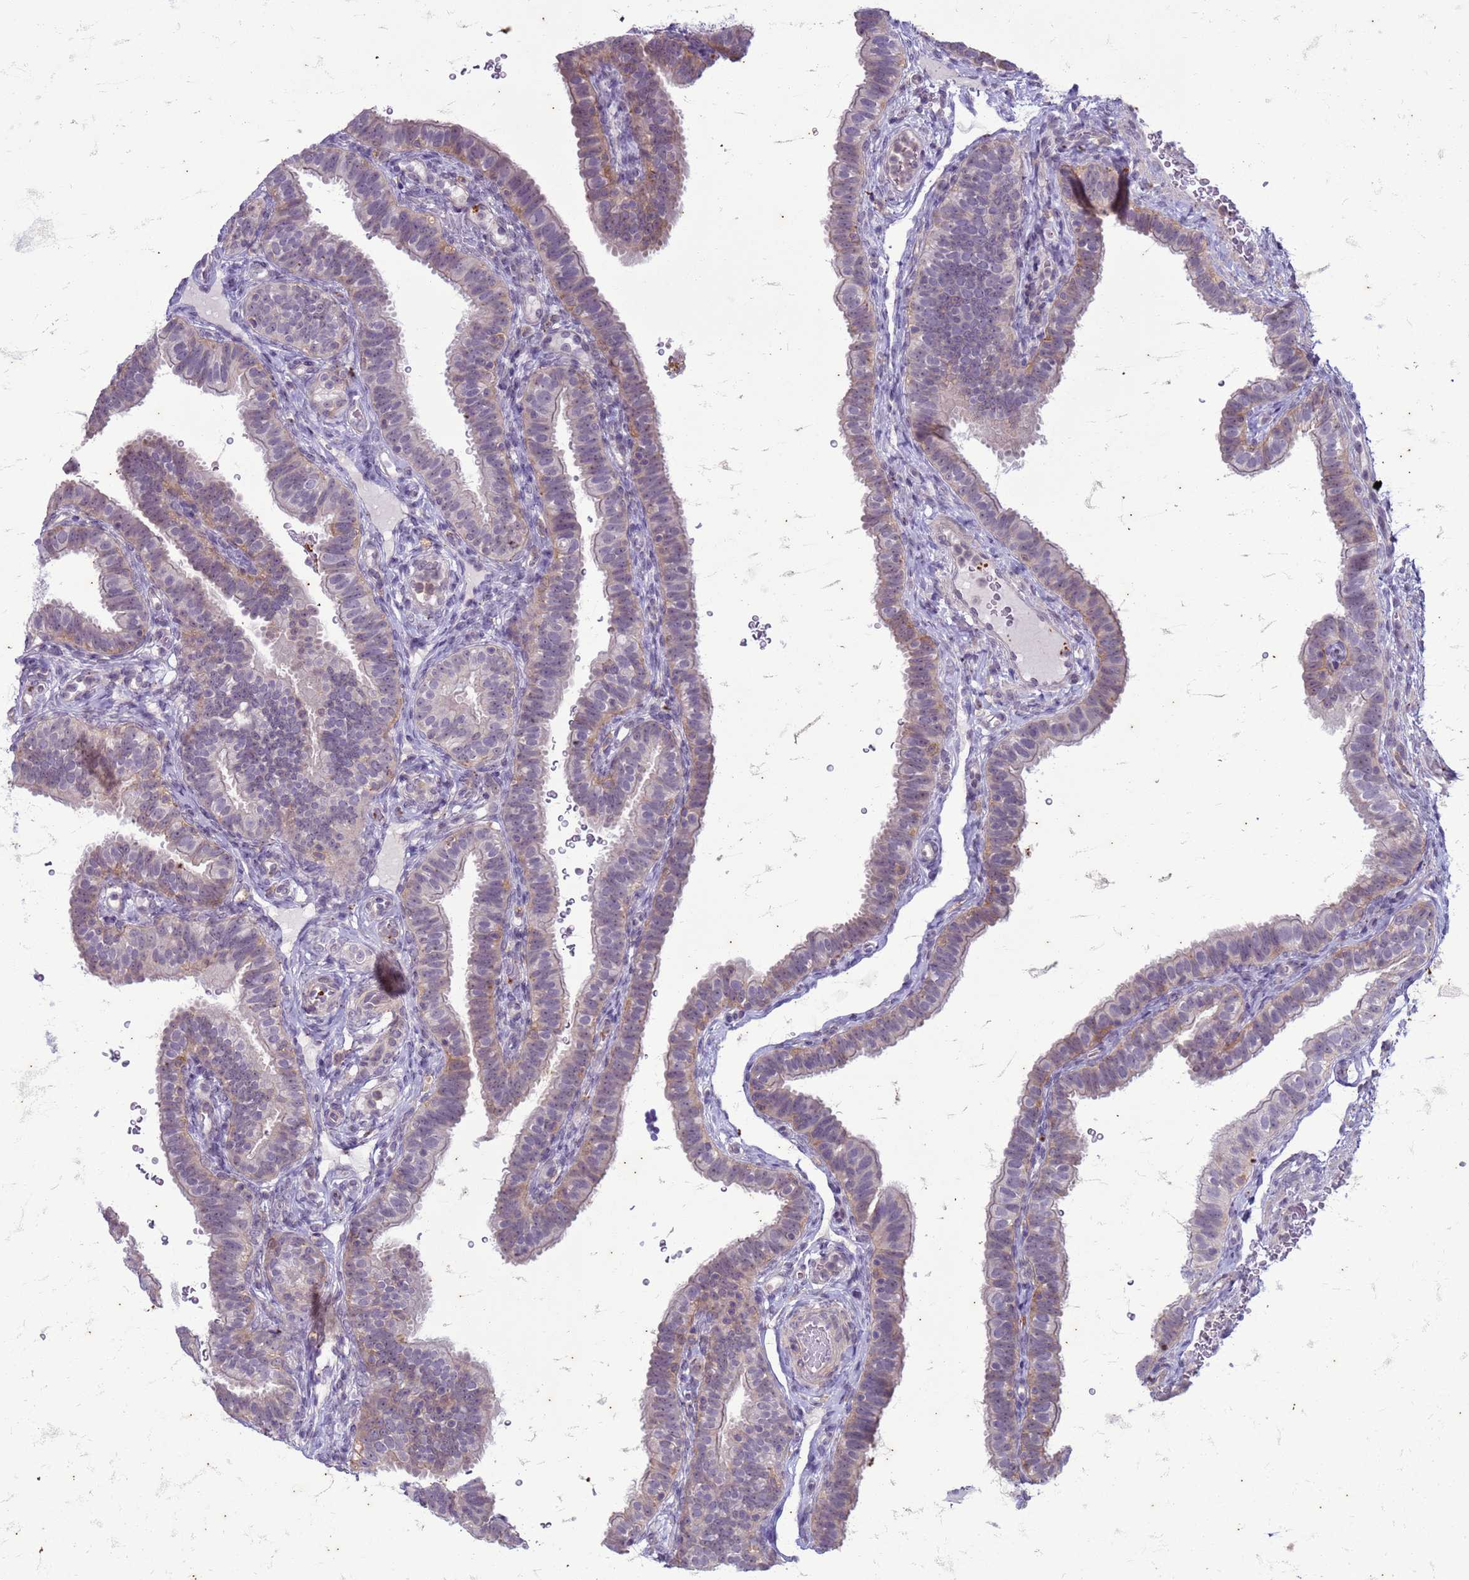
{"staining": {"intensity": "weak", "quantity": "<25%", "location": "cytoplasmic/membranous"}, "tissue": "fallopian tube", "cell_type": "Glandular cells", "image_type": "normal", "snomed": [{"axis": "morphology", "description": "Normal tissue, NOS"}, {"axis": "topography", "description": "Fallopian tube"}], "caption": "Fallopian tube was stained to show a protein in brown. There is no significant staining in glandular cells. (DAB immunohistochemistry (IHC) visualized using brightfield microscopy, high magnification).", "gene": "SLC15A3", "patient": {"sex": "female", "age": 41}}